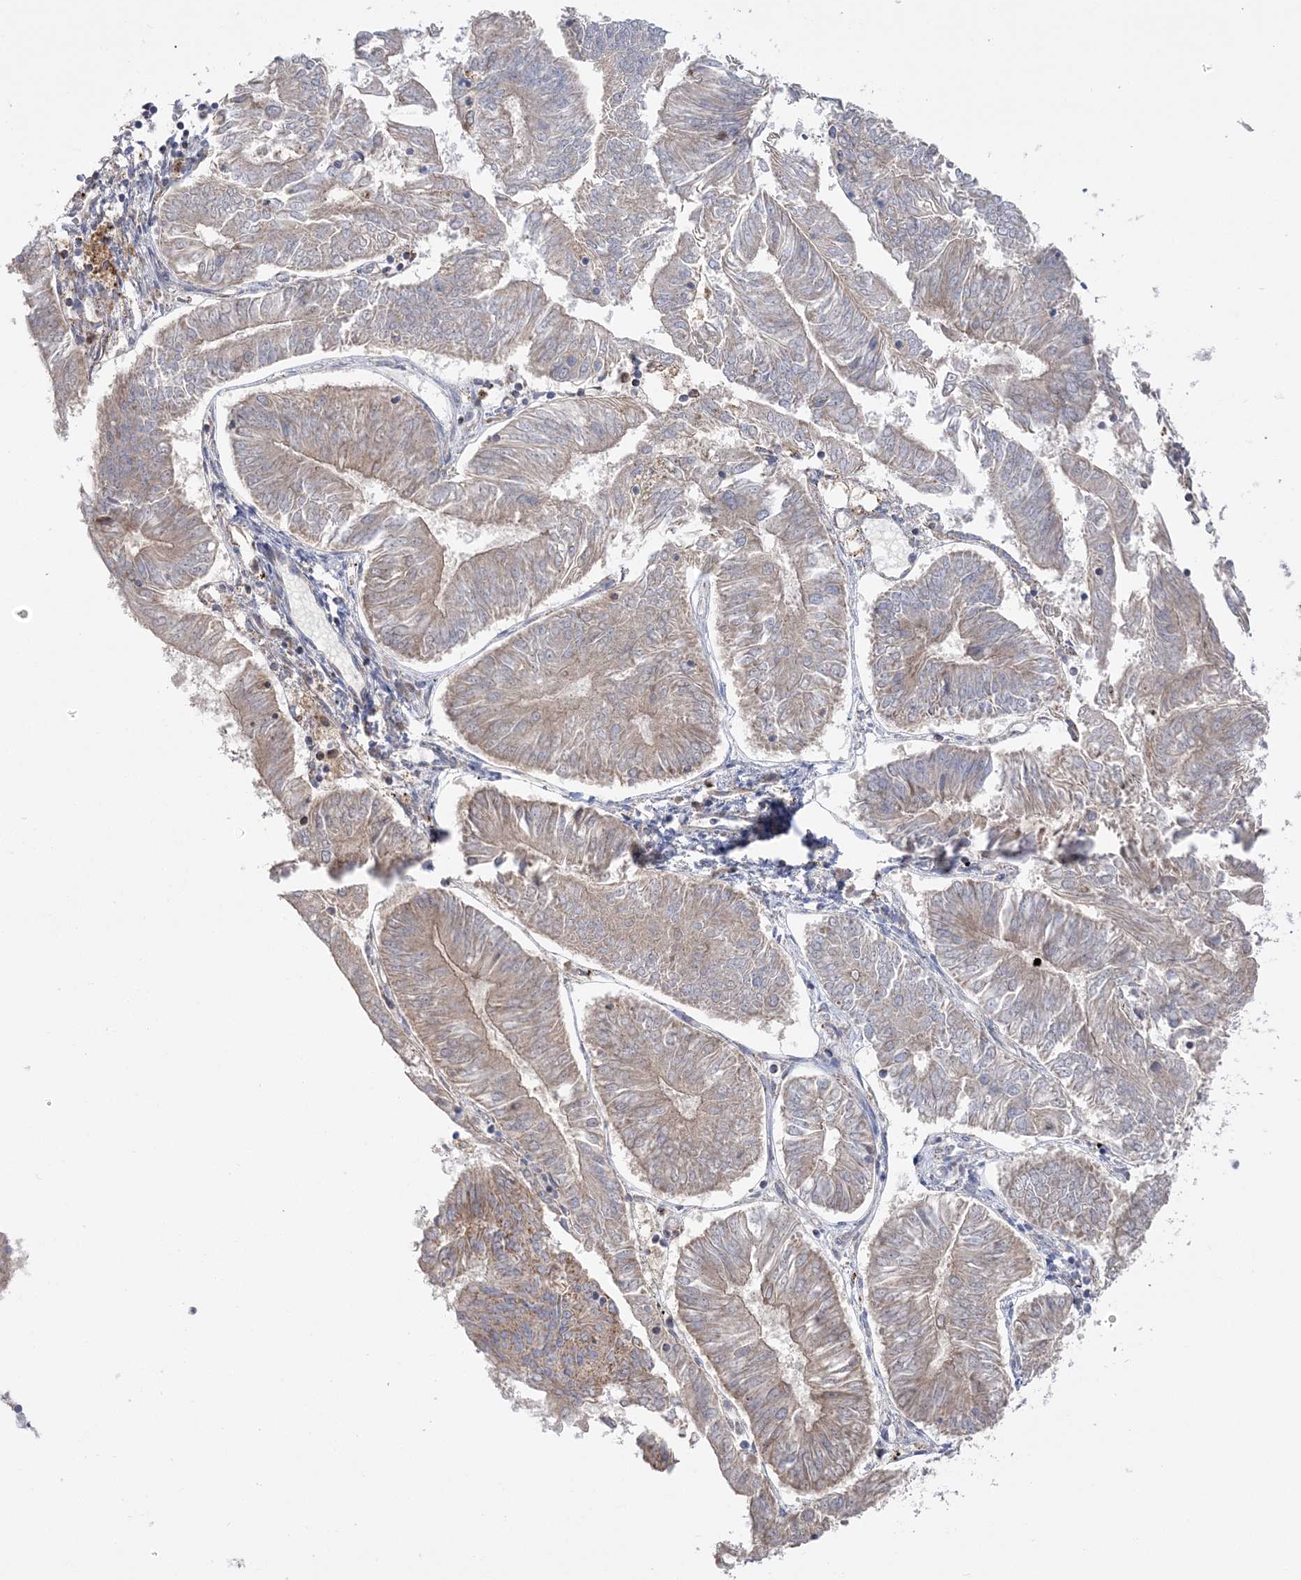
{"staining": {"intensity": "weak", "quantity": "25%-75%", "location": "cytoplasmic/membranous"}, "tissue": "endometrial cancer", "cell_type": "Tumor cells", "image_type": "cancer", "snomed": [{"axis": "morphology", "description": "Adenocarcinoma, NOS"}, {"axis": "topography", "description": "Endometrium"}], "caption": "IHC micrograph of neoplastic tissue: adenocarcinoma (endometrial) stained using immunohistochemistry (IHC) shows low levels of weak protein expression localized specifically in the cytoplasmic/membranous of tumor cells, appearing as a cytoplasmic/membranous brown color.", "gene": "MMADHC", "patient": {"sex": "female", "age": 58}}